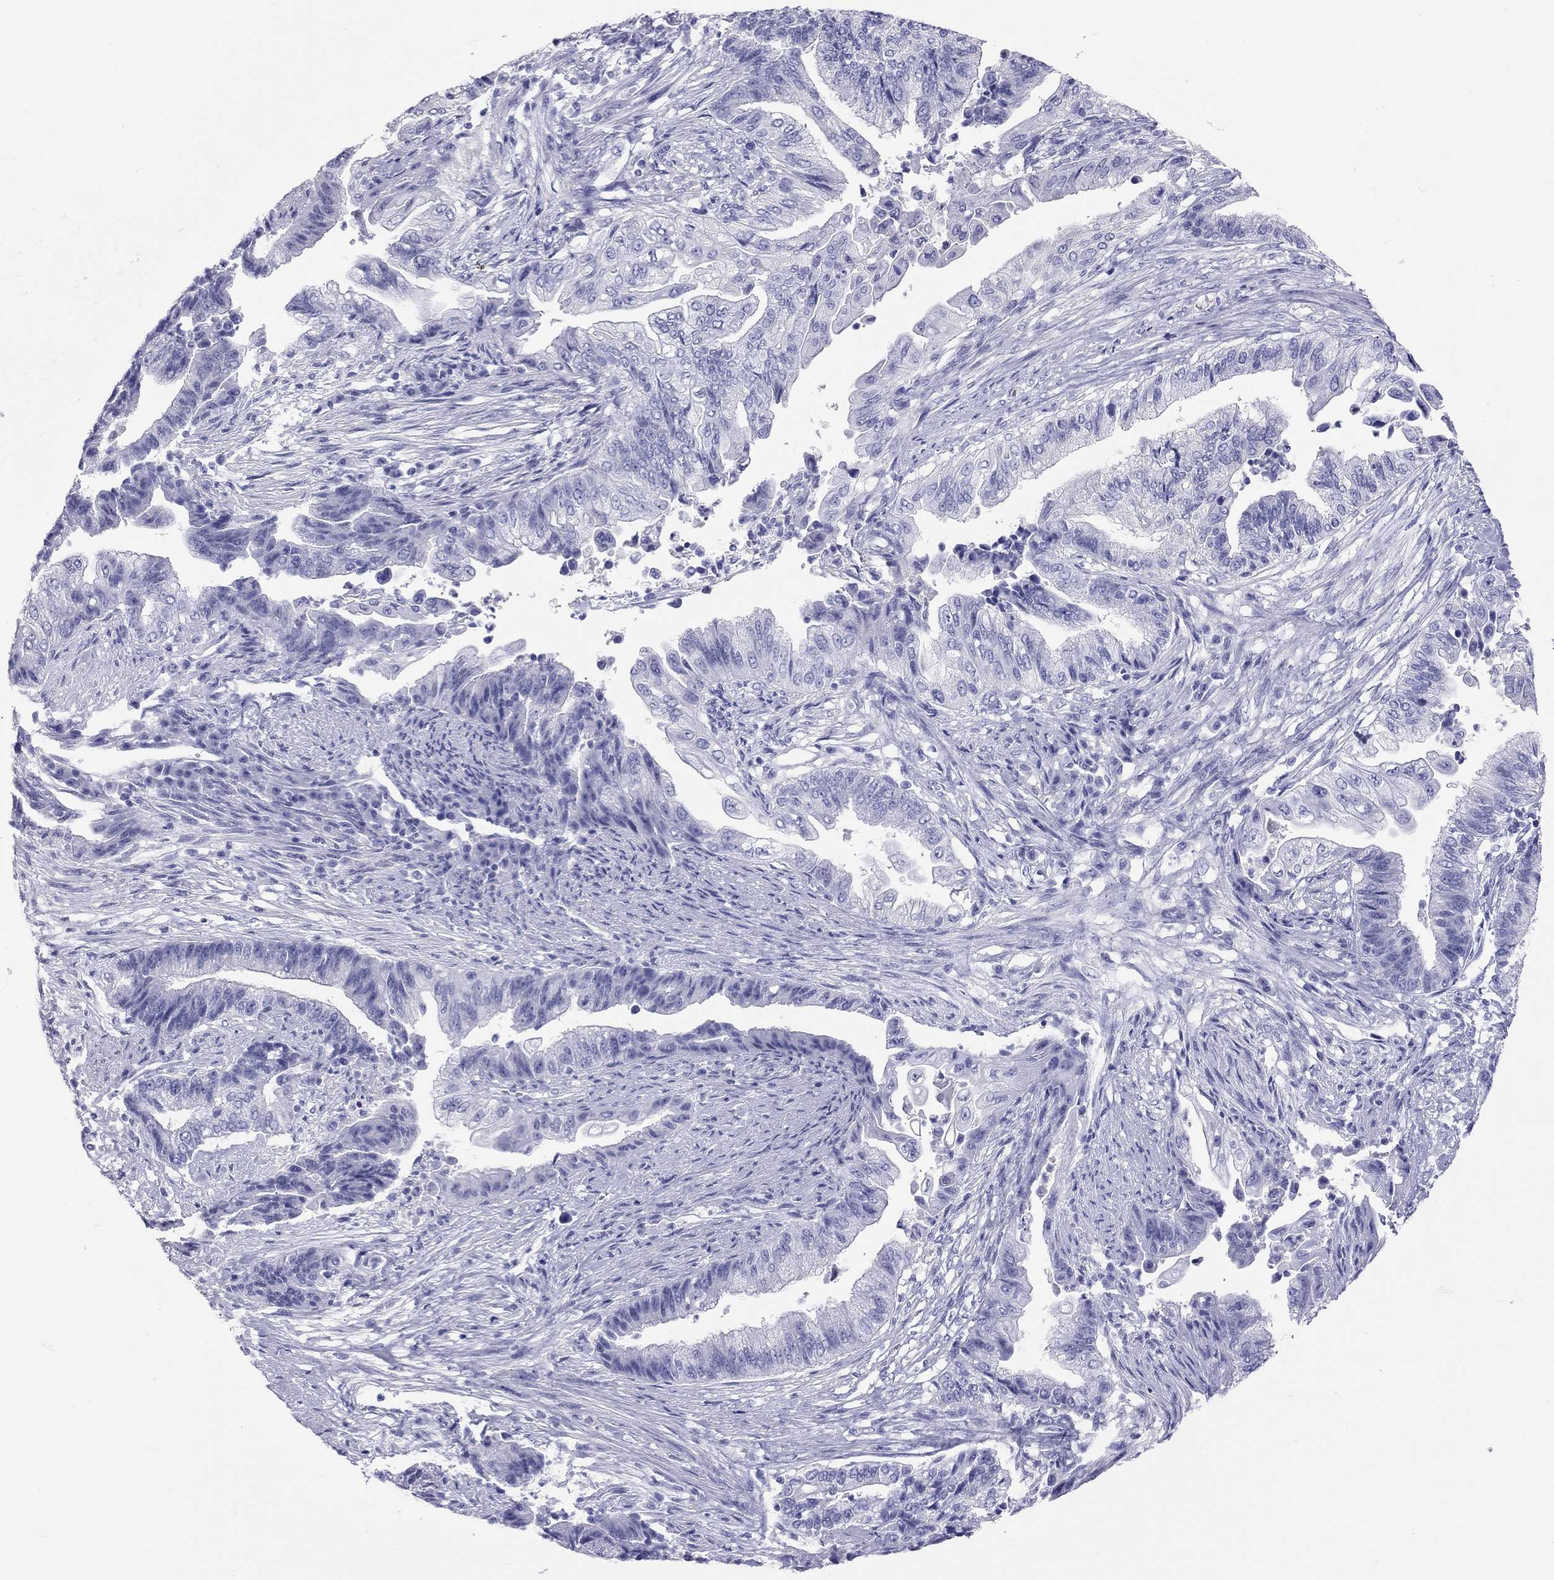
{"staining": {"intensity": "negative", "quantity": "none", "location": "none"}, "tissue": "endometrial cancer", "cell_type": "Tumor cells", "image_type": "cancer", "snomed": [{"axis": "morphology", "description": "Adenocarcinoma, NOS"}, {"axis": "topography", "description": "Uterus"}, {"axis": "topography", "description": "Endometrium"}], "caption": "This is a image of immunohistochemistry staining of endometrial adenocarcinoma, which shows no positivity in tumor cells. Nuclei are stained in blue.", "gene": "PSMB11", "patient": {"sex": "female", "age": 54}}